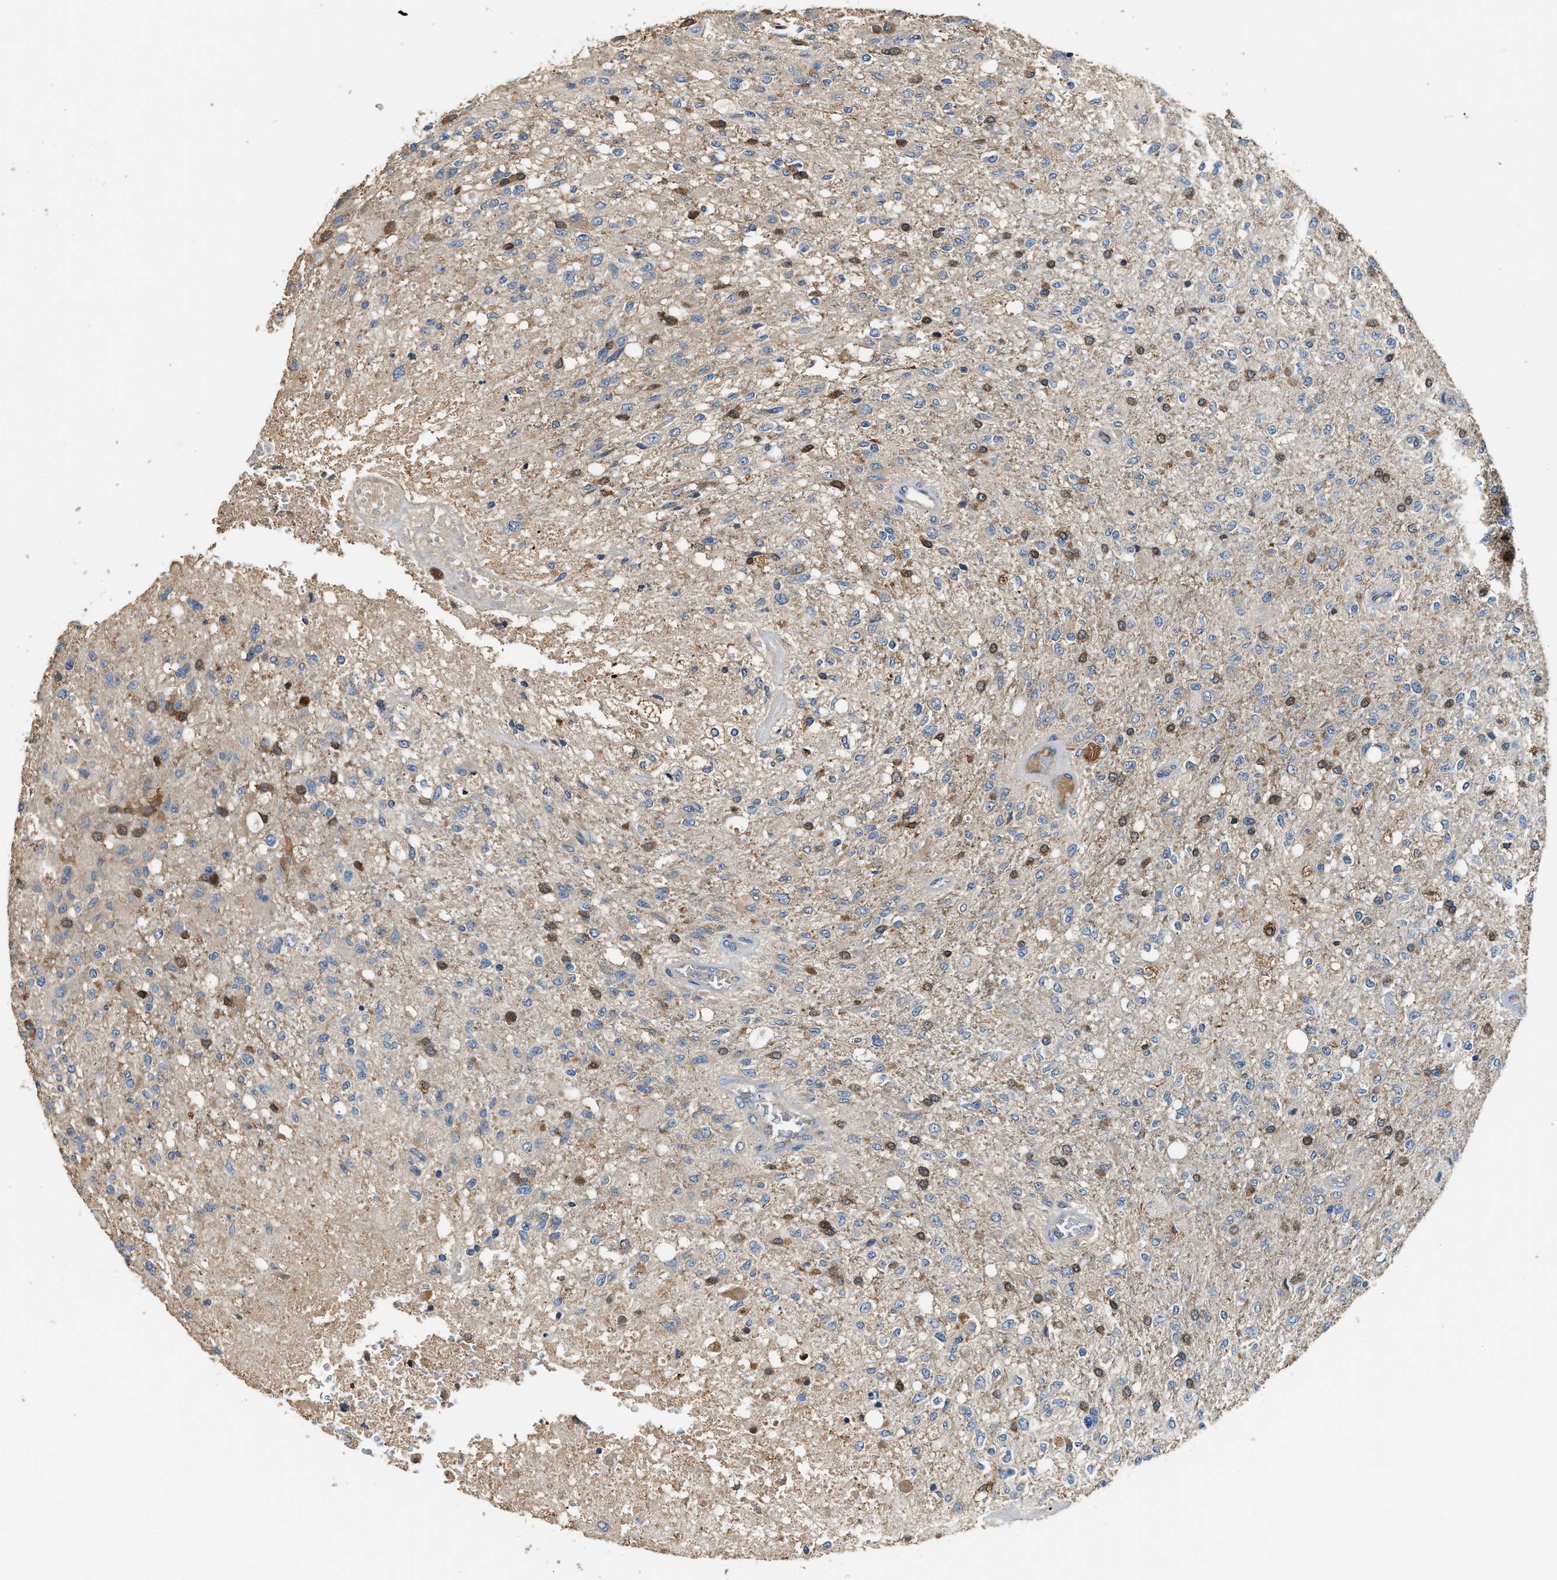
{"staining": {"intensity": "negative", "quantity": "none", "location": "none"}, "tissue": "glioma", "cell_type": "Tumor cells", "image_type": "cancer", "snomed": [{"axis": "morphology", "description": "Normal tissue, NOS"}, {"axis": "morphology", "description": "Glioma, malignant, High grade"}, {"axis": "topography", "description": "Cerebral cortex"}], "caption": "This image is of malignant glioma (high-grade) stained with IHC to label a protein in brown with the nuclei are counter-stained blue. There is no expression in tumor cells.", "gene": "TMEM268", "patient": {"sex": "male", "age": 77}}